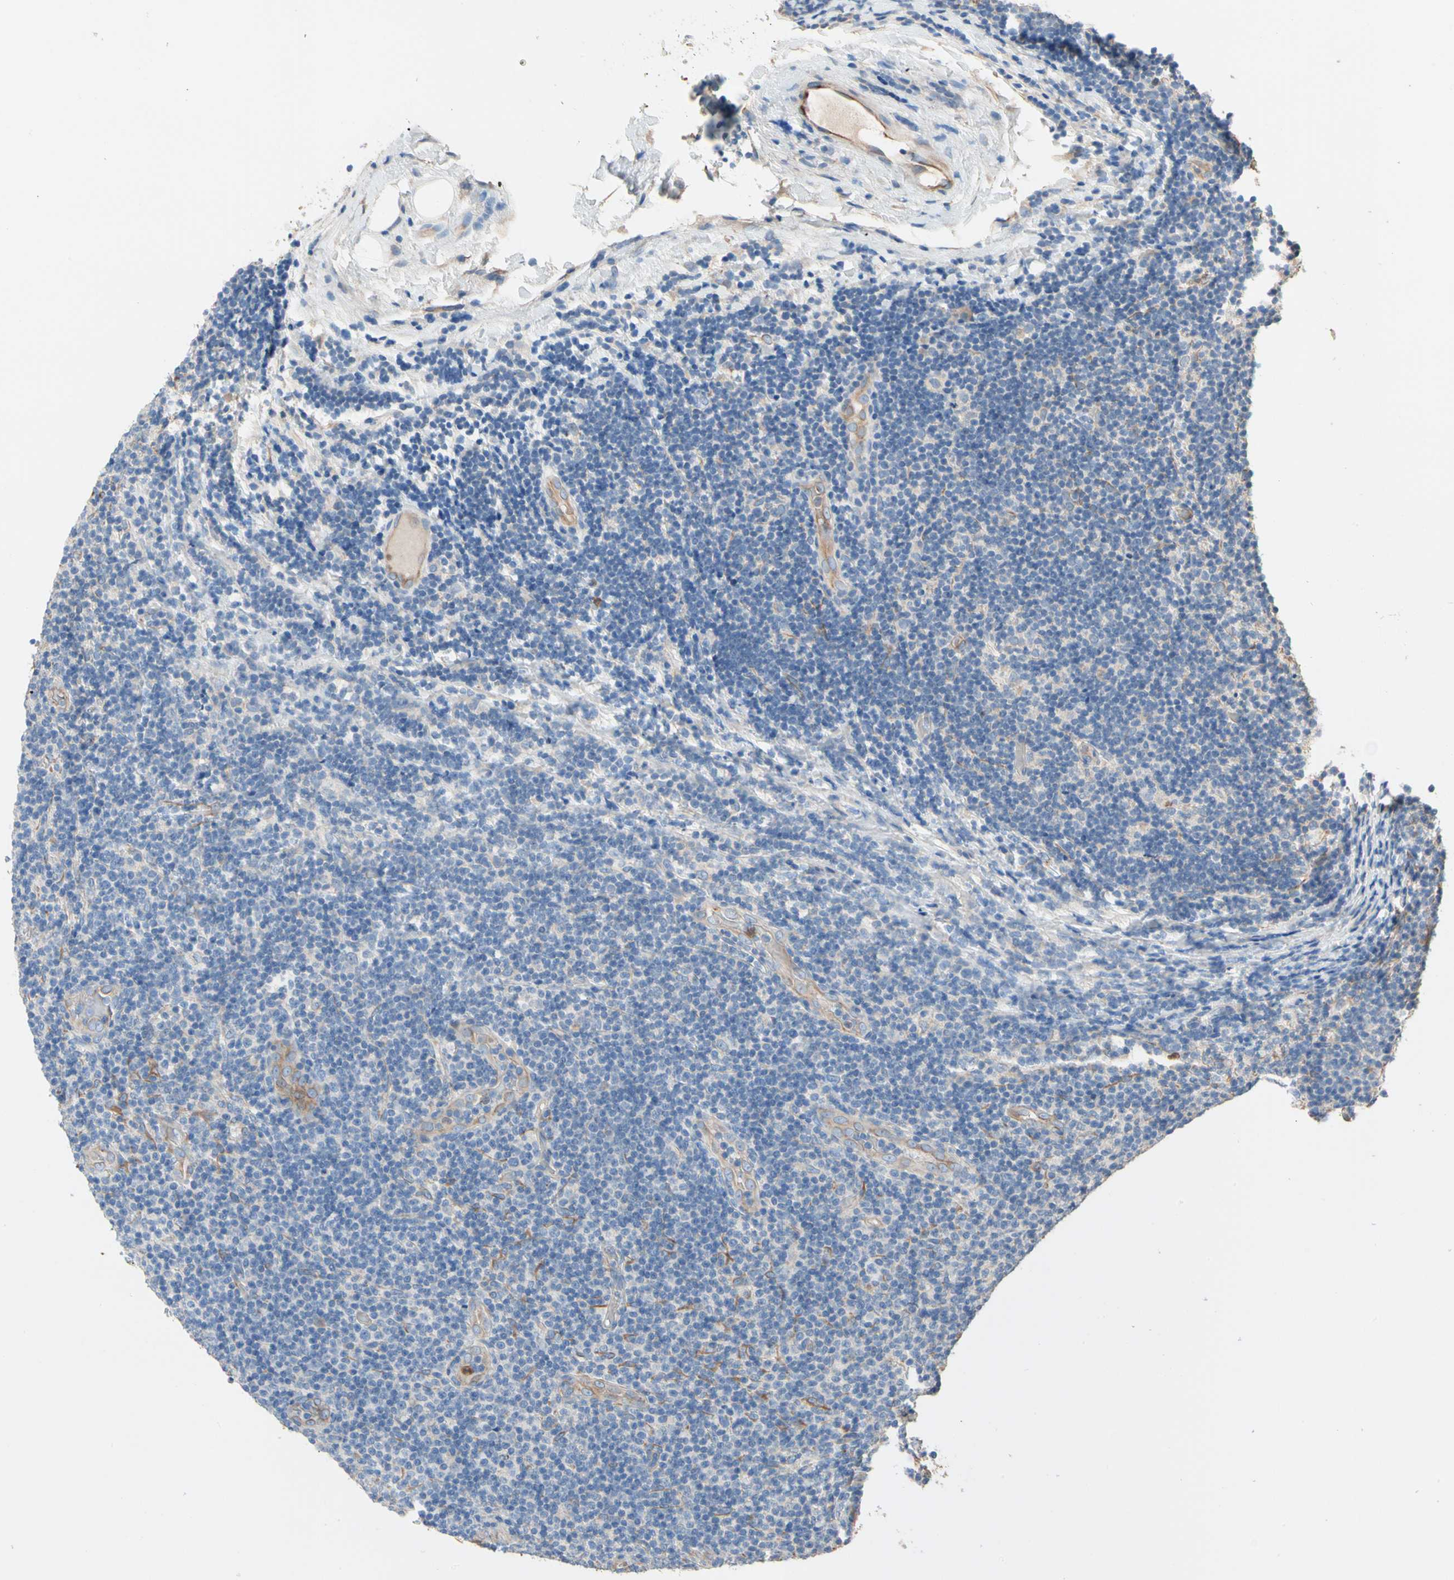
{"staining": {"intensity": "negative", "quantity": "none", "location": "none"}, "tissue": "lymphoma", "cell_type": "Tumor cells", "image_type": "cancer", "snomed": [{"axis": "morphology", "description": "Malignant lymphoma, non-Hodgkin's type, Low grade"}, {"axis": "topography", "description": "Lymph node"}], "caption": "The immunohistochemistry histopathology image has no significant expression in tumor cells of lymphoma tissue.", "gene": "BBOX1", "patient": {"sex": "male", "age": 83}}